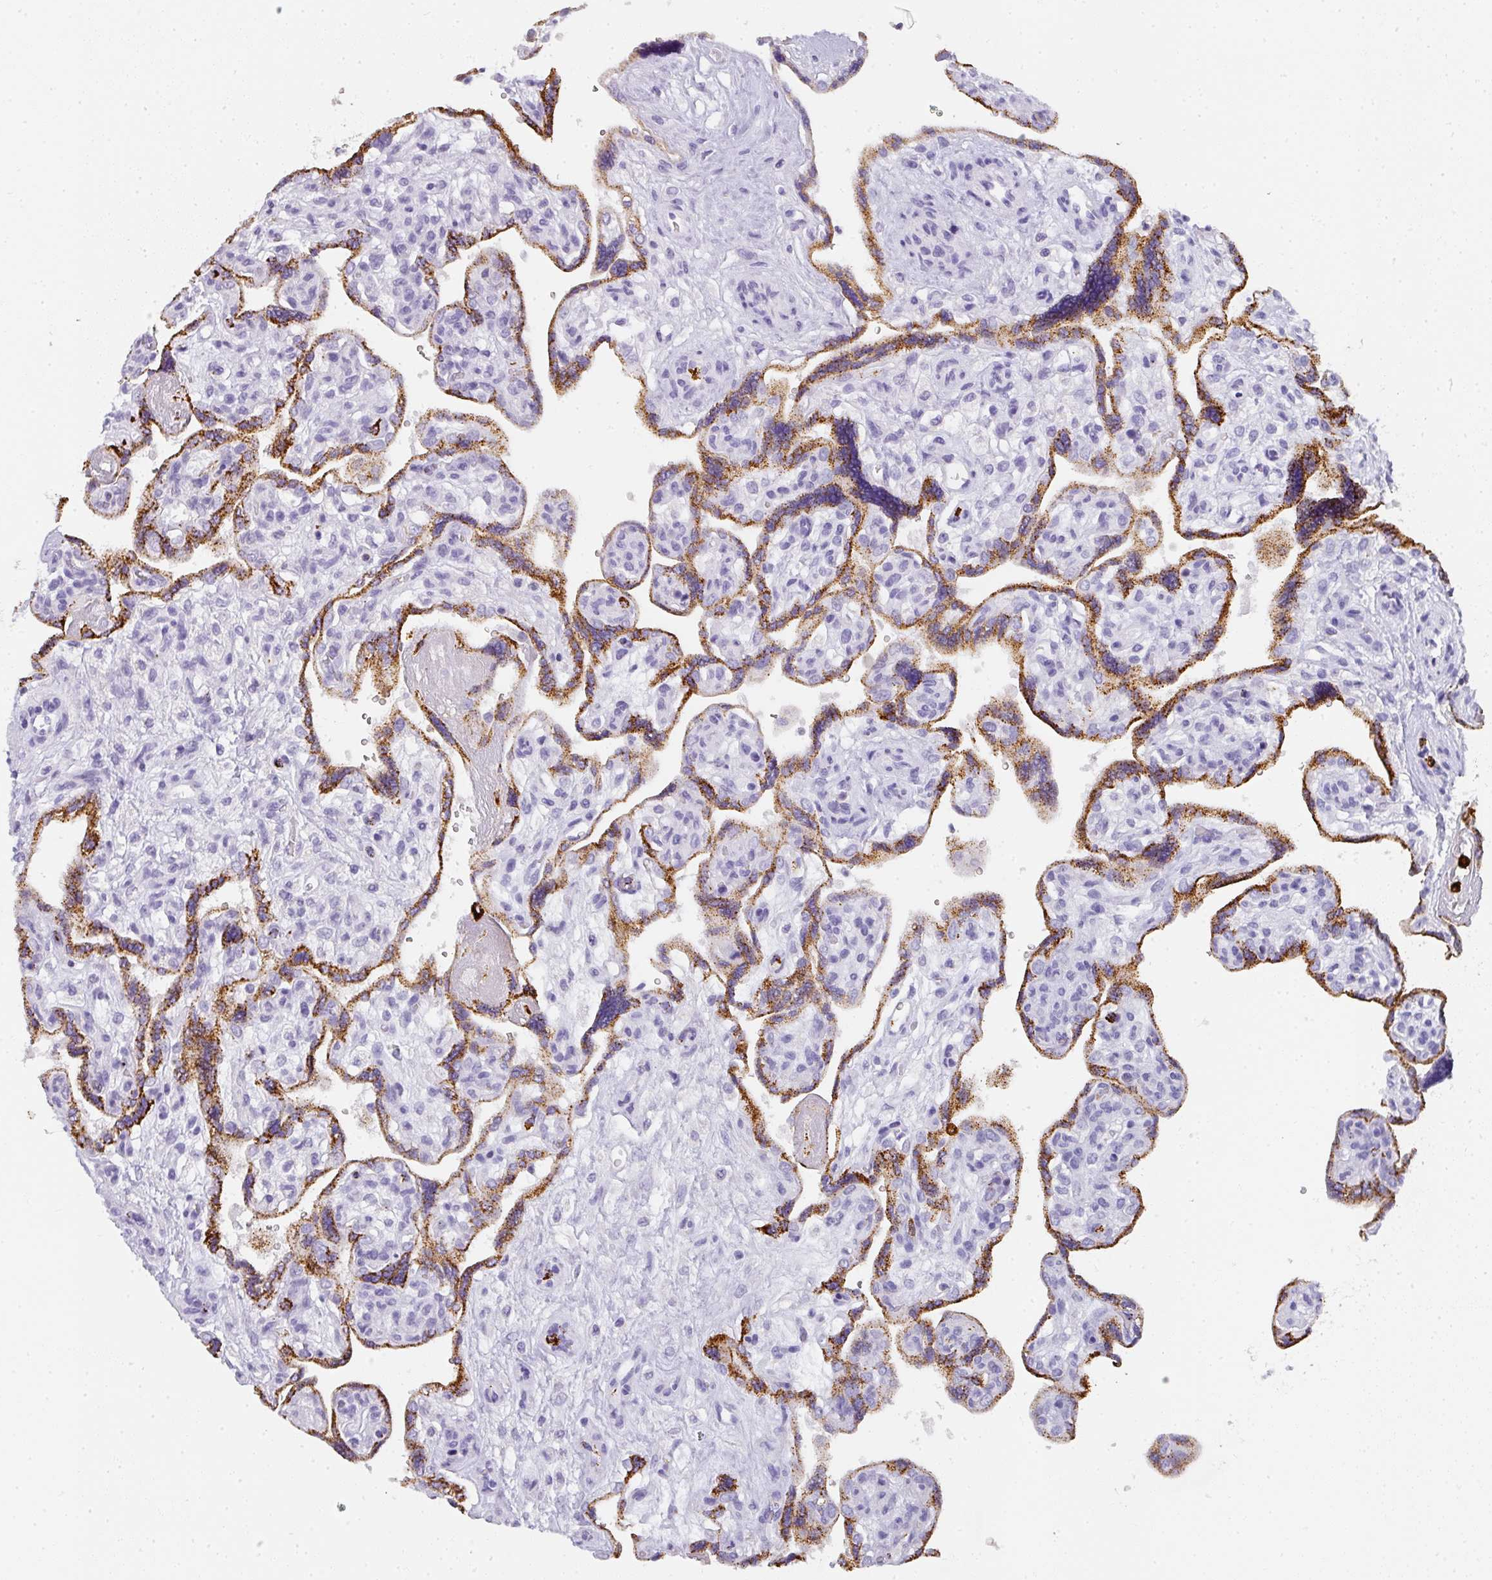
{"staining": {"intensity": "negative", "quantity": "none", "location": "none"}, "tissue": "placenta", "cell_type": "Decidual cells", "image_type": "normal", "snomed": [{"axis": "morphology", "description": "Normal tissue, NOS"}, {"axis": "topography", "description": "Placenta"}], "caption": "There is no significant positivity in decidual cells of placenta. Brightfield microscopy of immunohistochemistry (IHC) stained with DAB (brown) and hematoxylin (blue), captured at high magnification.", "gene": "MMACHC", "patient": {"sex": "female", "age": 39}}